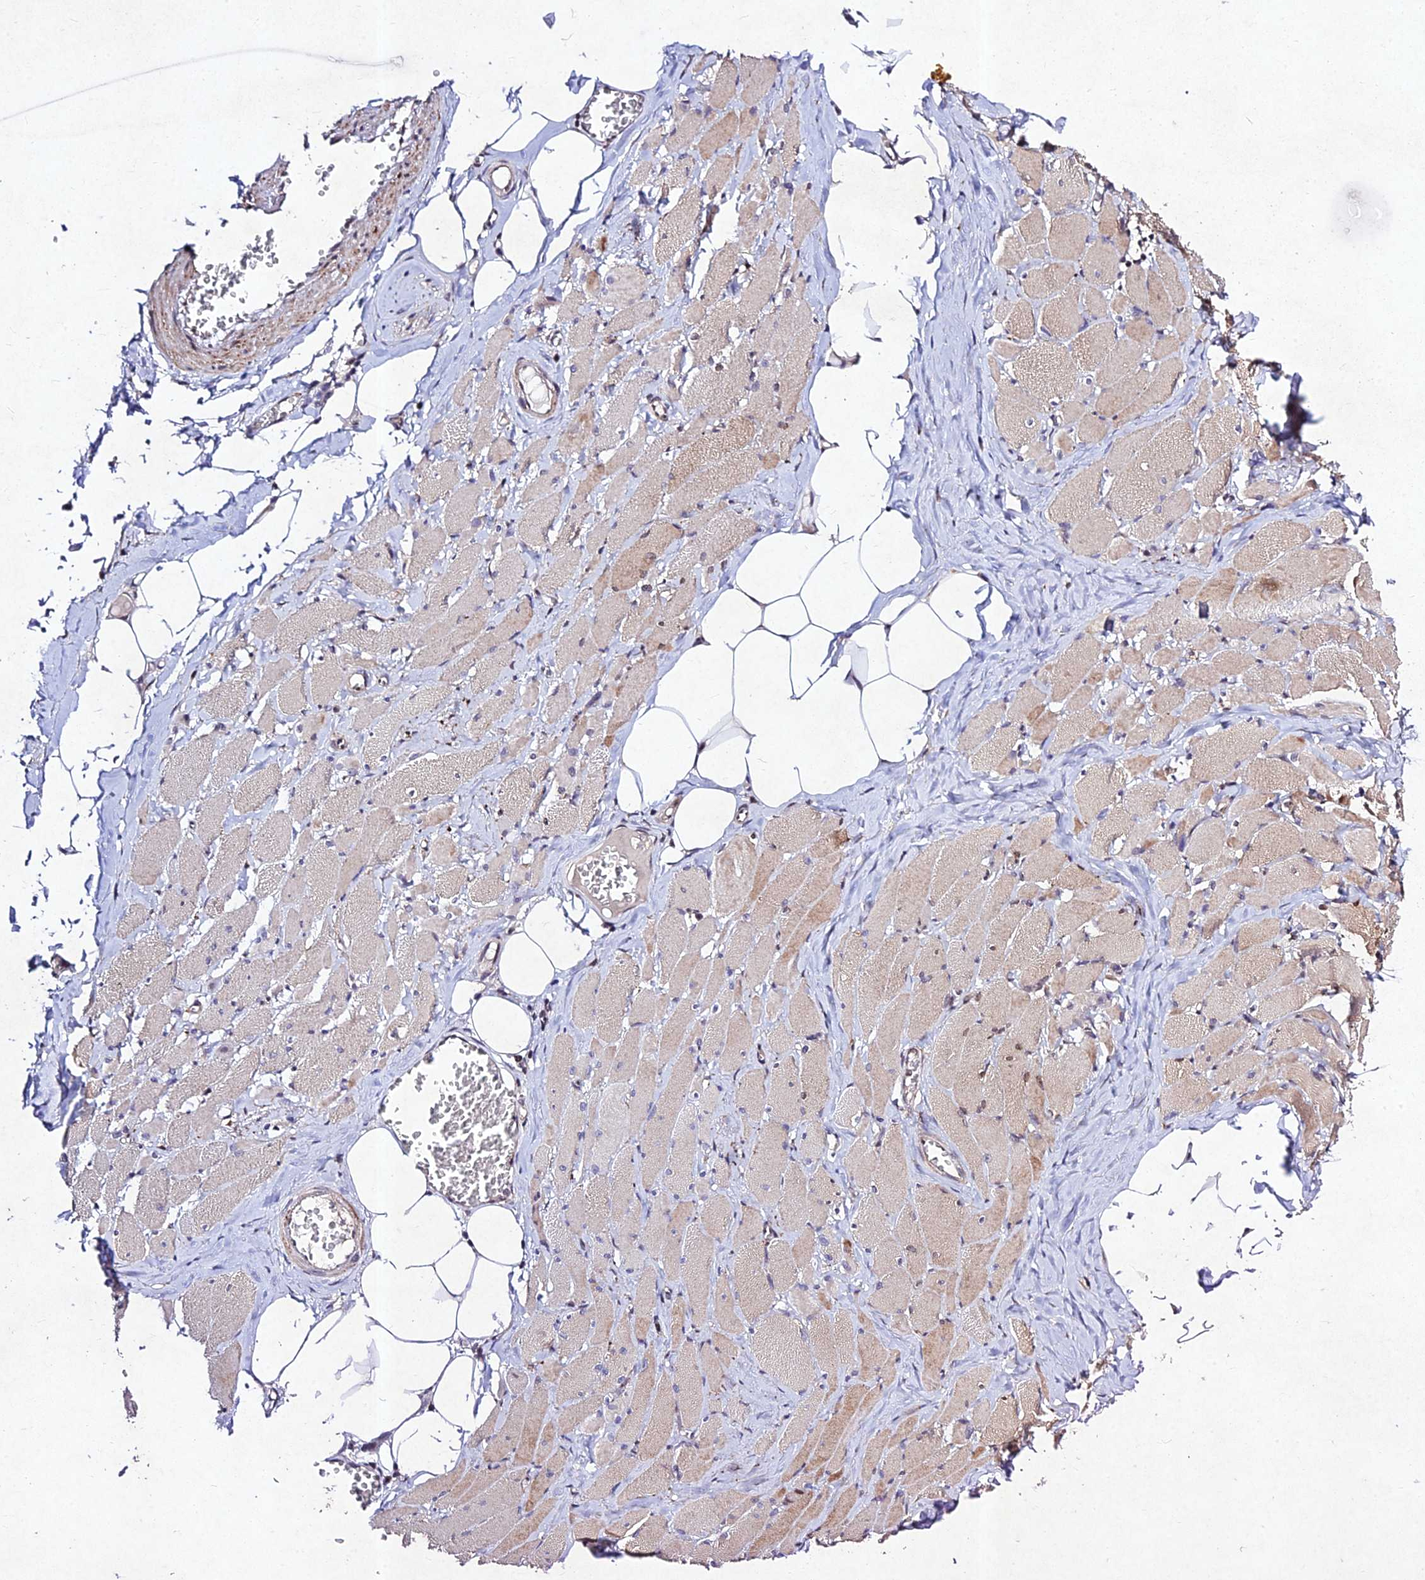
{"staining": {"intensity": "moderate", "quantity": "25%-75%", "location": "cytoplasmic/membranous"}, "tissue": "skeletal muscle", "cell_type": "Myocytes", "image_type": "normal", "snomed": [{"axis": "morphology", "description": "Normal tissue, NOS"}, {"axis": "morphology", "description": "Basal cell carcinoma"}, {"axis": "topography", "description": "Skeletal muscle"}], "caption": "Human skeletal muscle stained with a protein marker displays moderate staining in myocytes.", "gene": "RAVER1", "patient": {"sex": "female", "age": 64}}